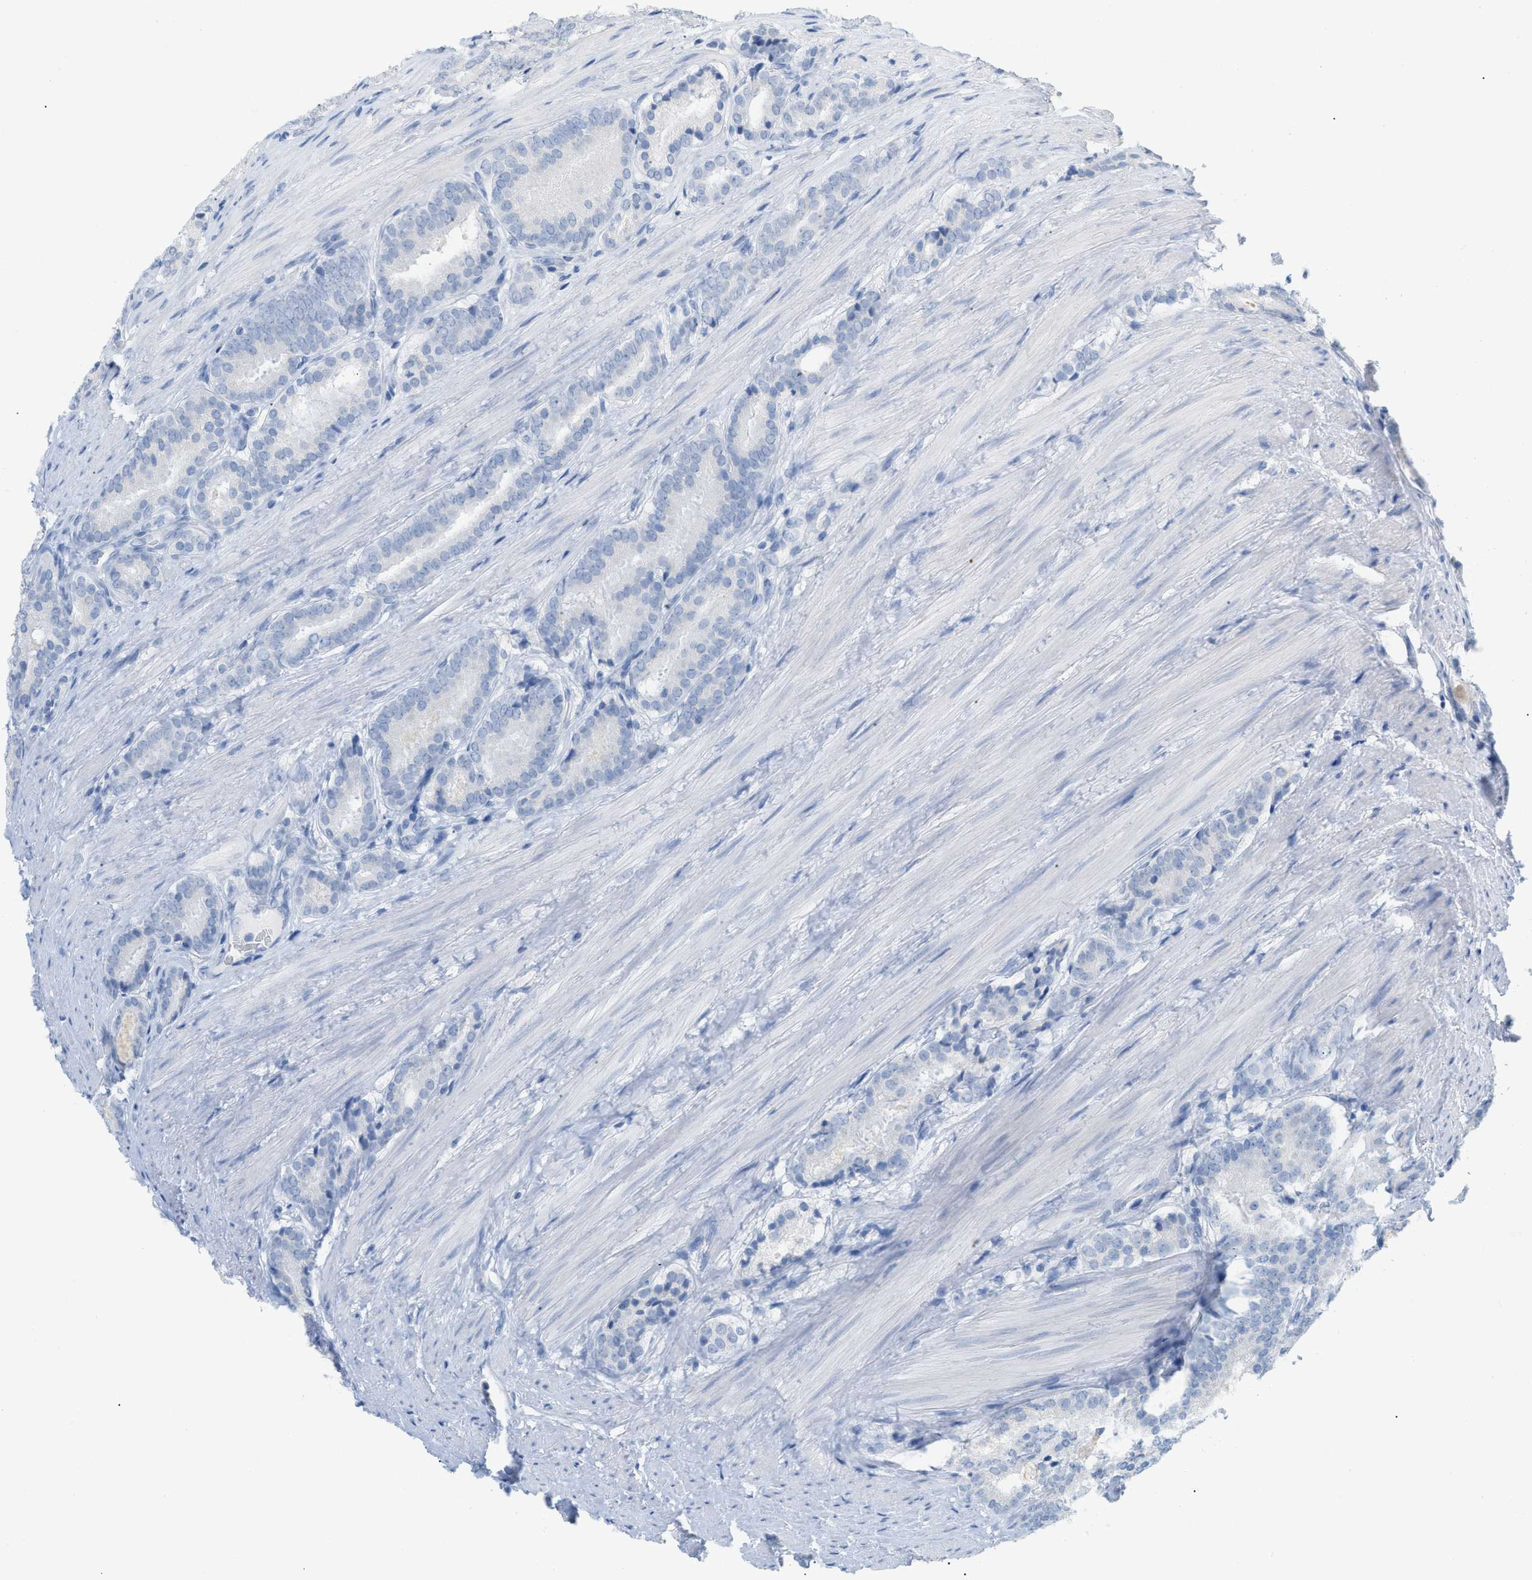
{"staining": {"intensity": "negative", "quantity": "none", "location": "none"}, "tissue": "prostate cancer", "cell_type": "Tumor cells", "image_type": "cancer", "snomed": [{"axis": "morphology", "description": "Adenocarcinoma, Low grade"}, {"axis": "topography", "description": "Prostate"}], "caption": "DAB (3,3'-diaminobenzidine) immunohistochemical staining of low-grade adenocarcinoma (prostate) shows no significant positivity in tumor cells.", "gene": "PAPPA", "patient": {"sex": "male", "age": 69}}